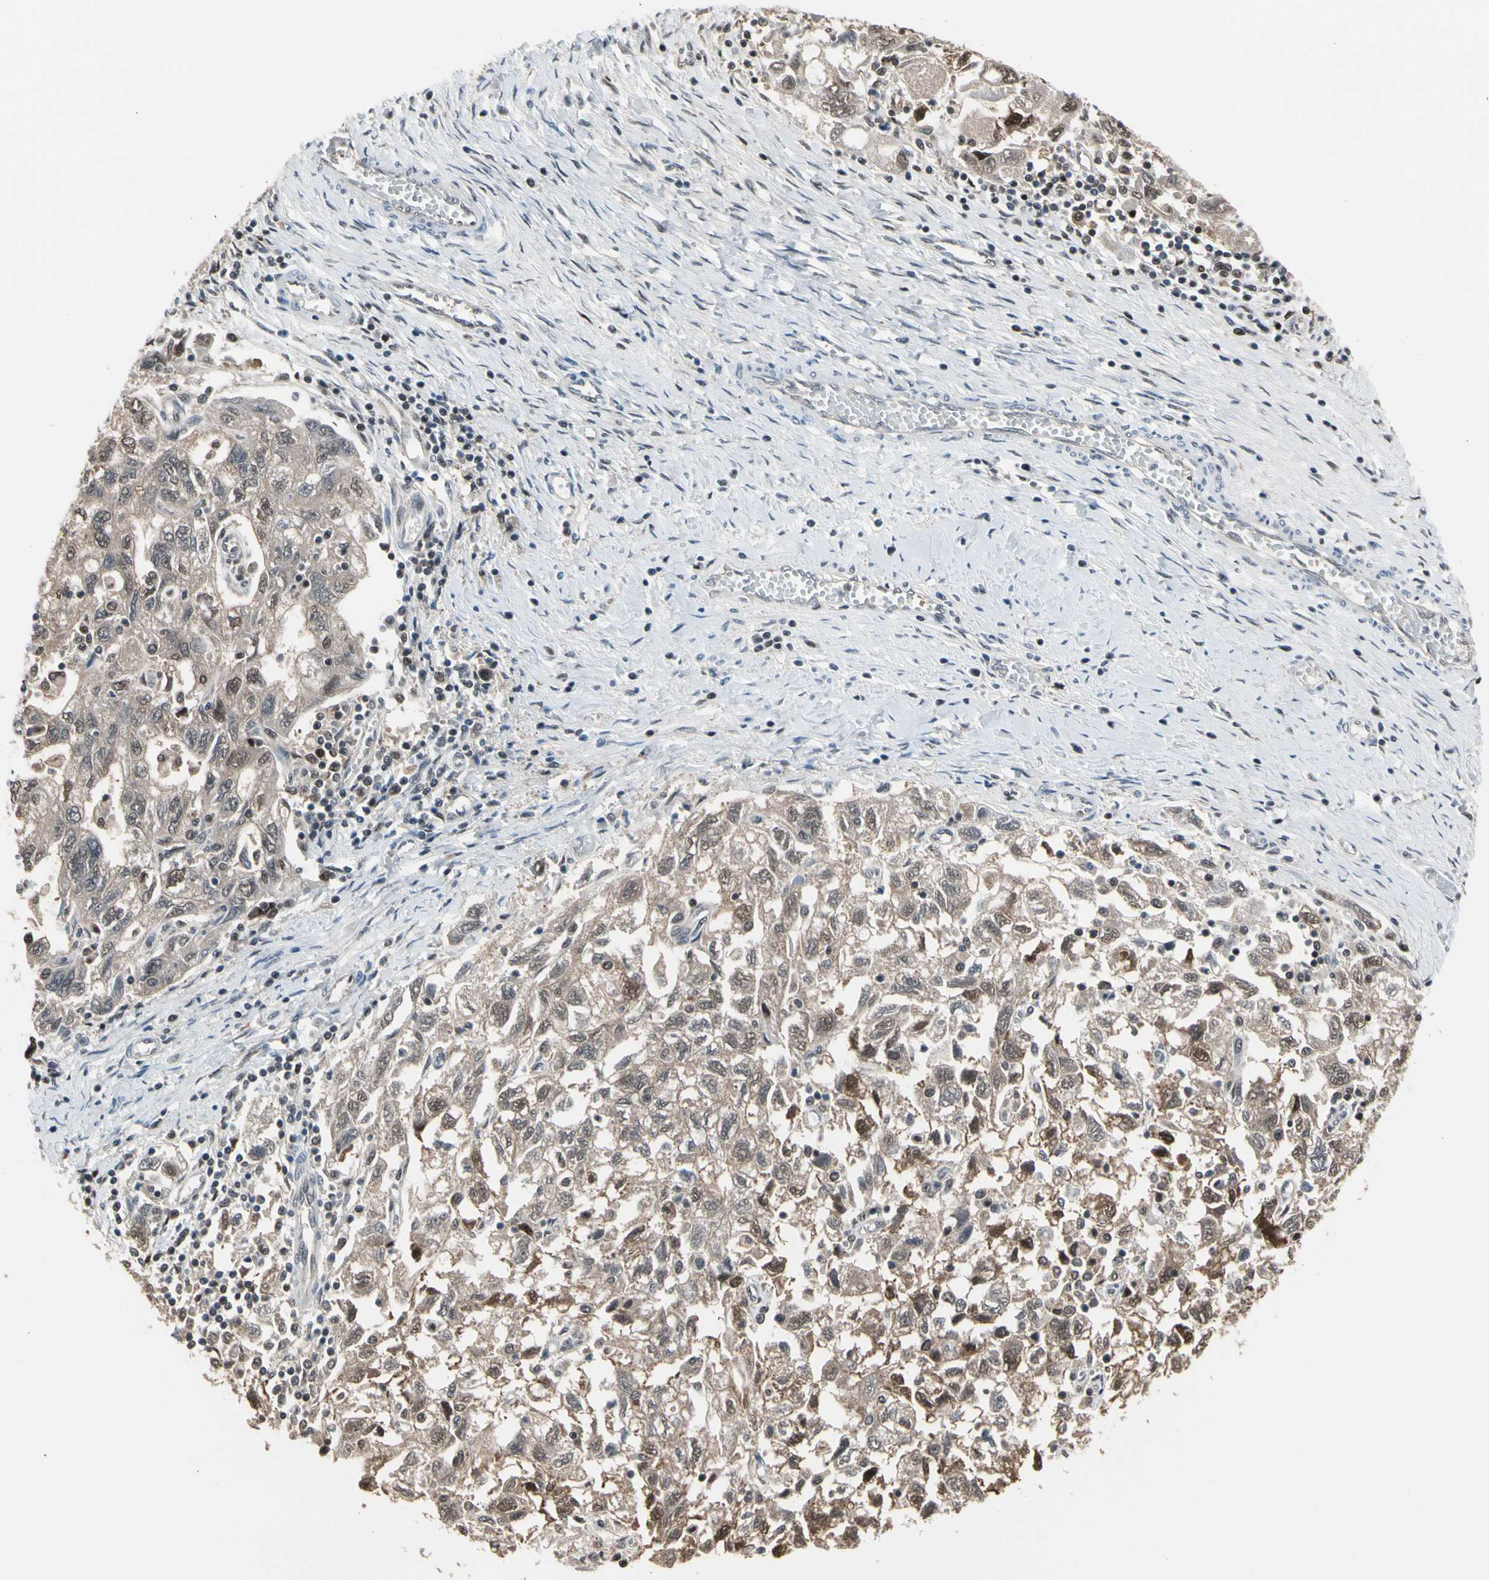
{"staining": {"intensity": "weak", "quantity": ">75%", "location": "cytoplasmic/membranous,nuclear"}, "tissue": "ovarian cancer", "cell_type": "Tumor cells", "image_type": "cancer", "snomed": [{"axis": "morphology", "description": "Carcinoma, NOS"}, {"axis": "morphology", "description": "Cystadenocarcinoma, serous, NOS"}, {"axis": "topography", "description": "Ovary"}], "caption": "Immunohistochemistry staining of ovarian cancer, which exhibits low levels of weak cytoplasmic/membranous and nuclear positivity in approximately >75% of tumor cells indicating weak cytoplasmic/membranous and nuclear protein positivity. The staining was performed using DAB (3,3'-diaminobenzidine) (brown) for protein detection and nuclei were counterstained in hematoxylin (blue).", "gene": "PSMA2", "patient": {"sex": "female", "age": 69}}